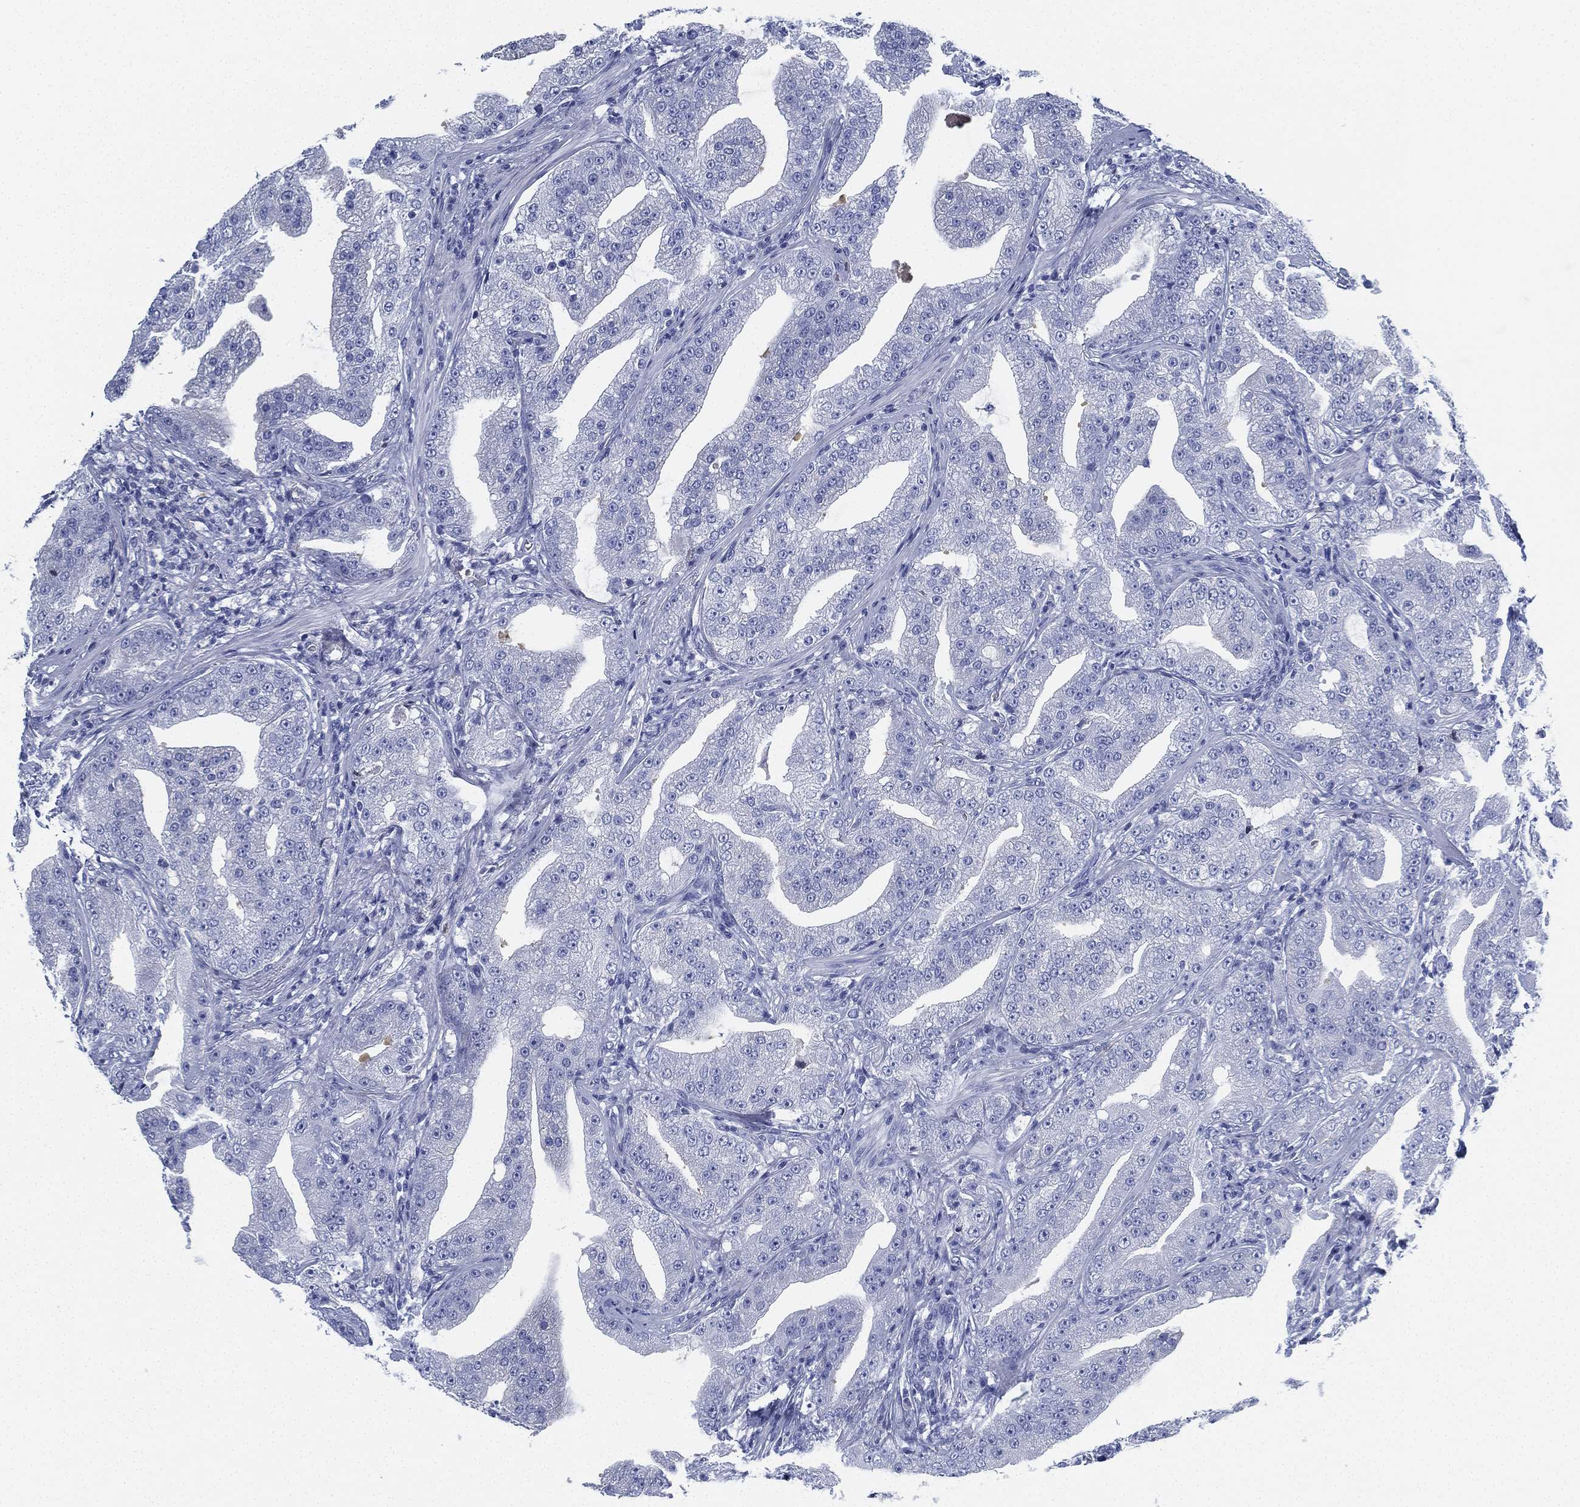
{"staining": {"intensity": "negative", "quantity": "none", "location": "none"}, "tissue": "prostate cancer", "cell_type": "Tumor cells", "image_type": "cancer", "snomed": [{"axis": "morphology", "description": "Adenocarcinoma, Low grade"}, {"axis": "topography", "description": "Prostate"}], "caption": "The immunohistochemistry (IHC) micrograph has no significant positivity in tumor cells of prostate cancer tissue.", "gene": "DEFB121", "patient": {"sex": "male", "age": 62}}